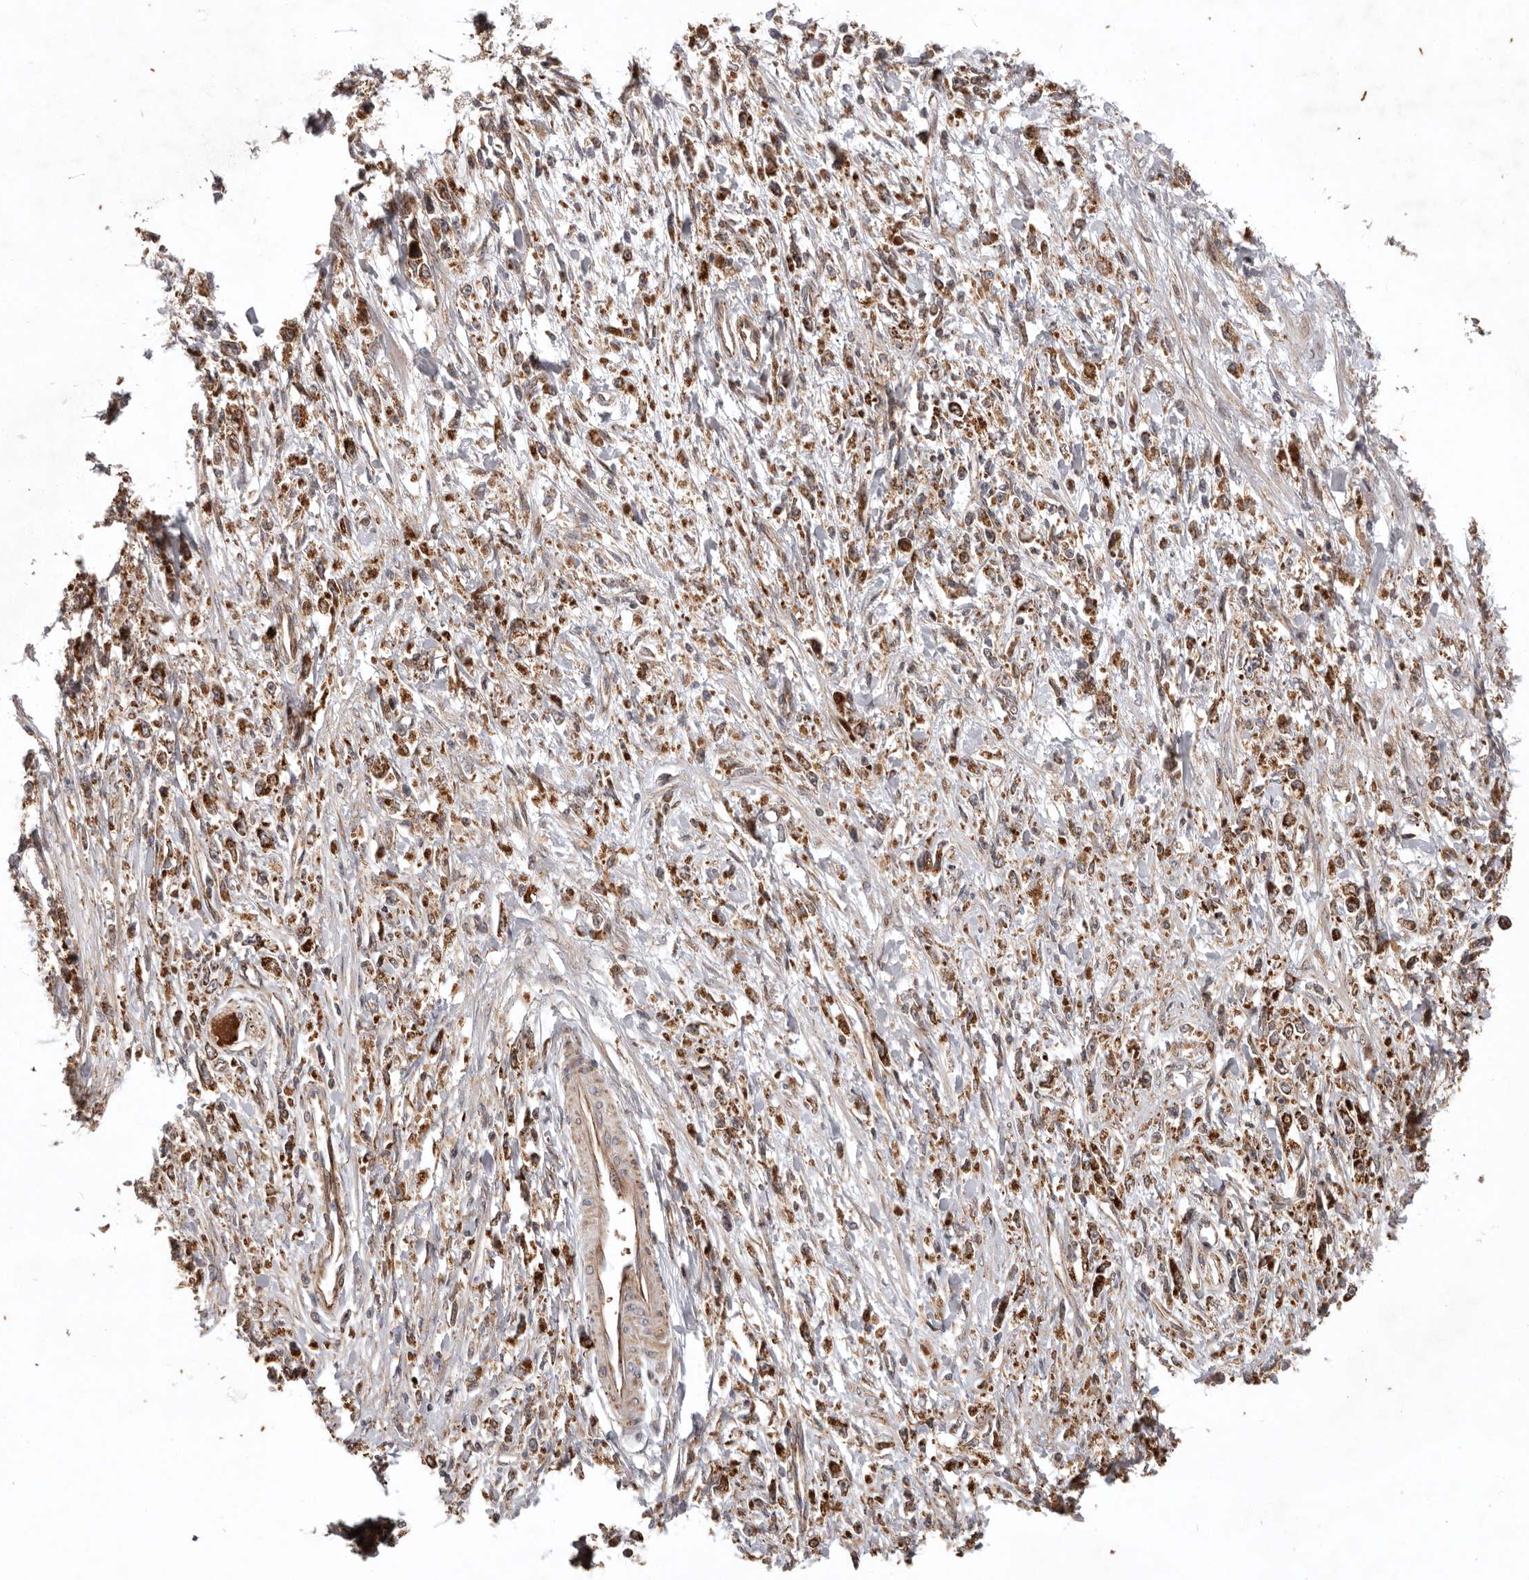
{"staining": {"intensity": "strong", "quantity": ">75%", "location": "cytoplasmic/membranous"}, "tissue": "stomach cancer", "cell_type": "Tumor cells", "image_type": "cancer", "snomed": [{"axis": "morphology", "description": "Adenocarcinoma, NOS"}, {"axis": "topography", "description": "Stomach"}], "caption": "A high amount of strong cytoplasmic/membranous expression is appreciated in about >75% of tumor cells in stomach cancer tissue.", "gene": "MRPS10", "patient": {"sex": "female", "age": 59}}